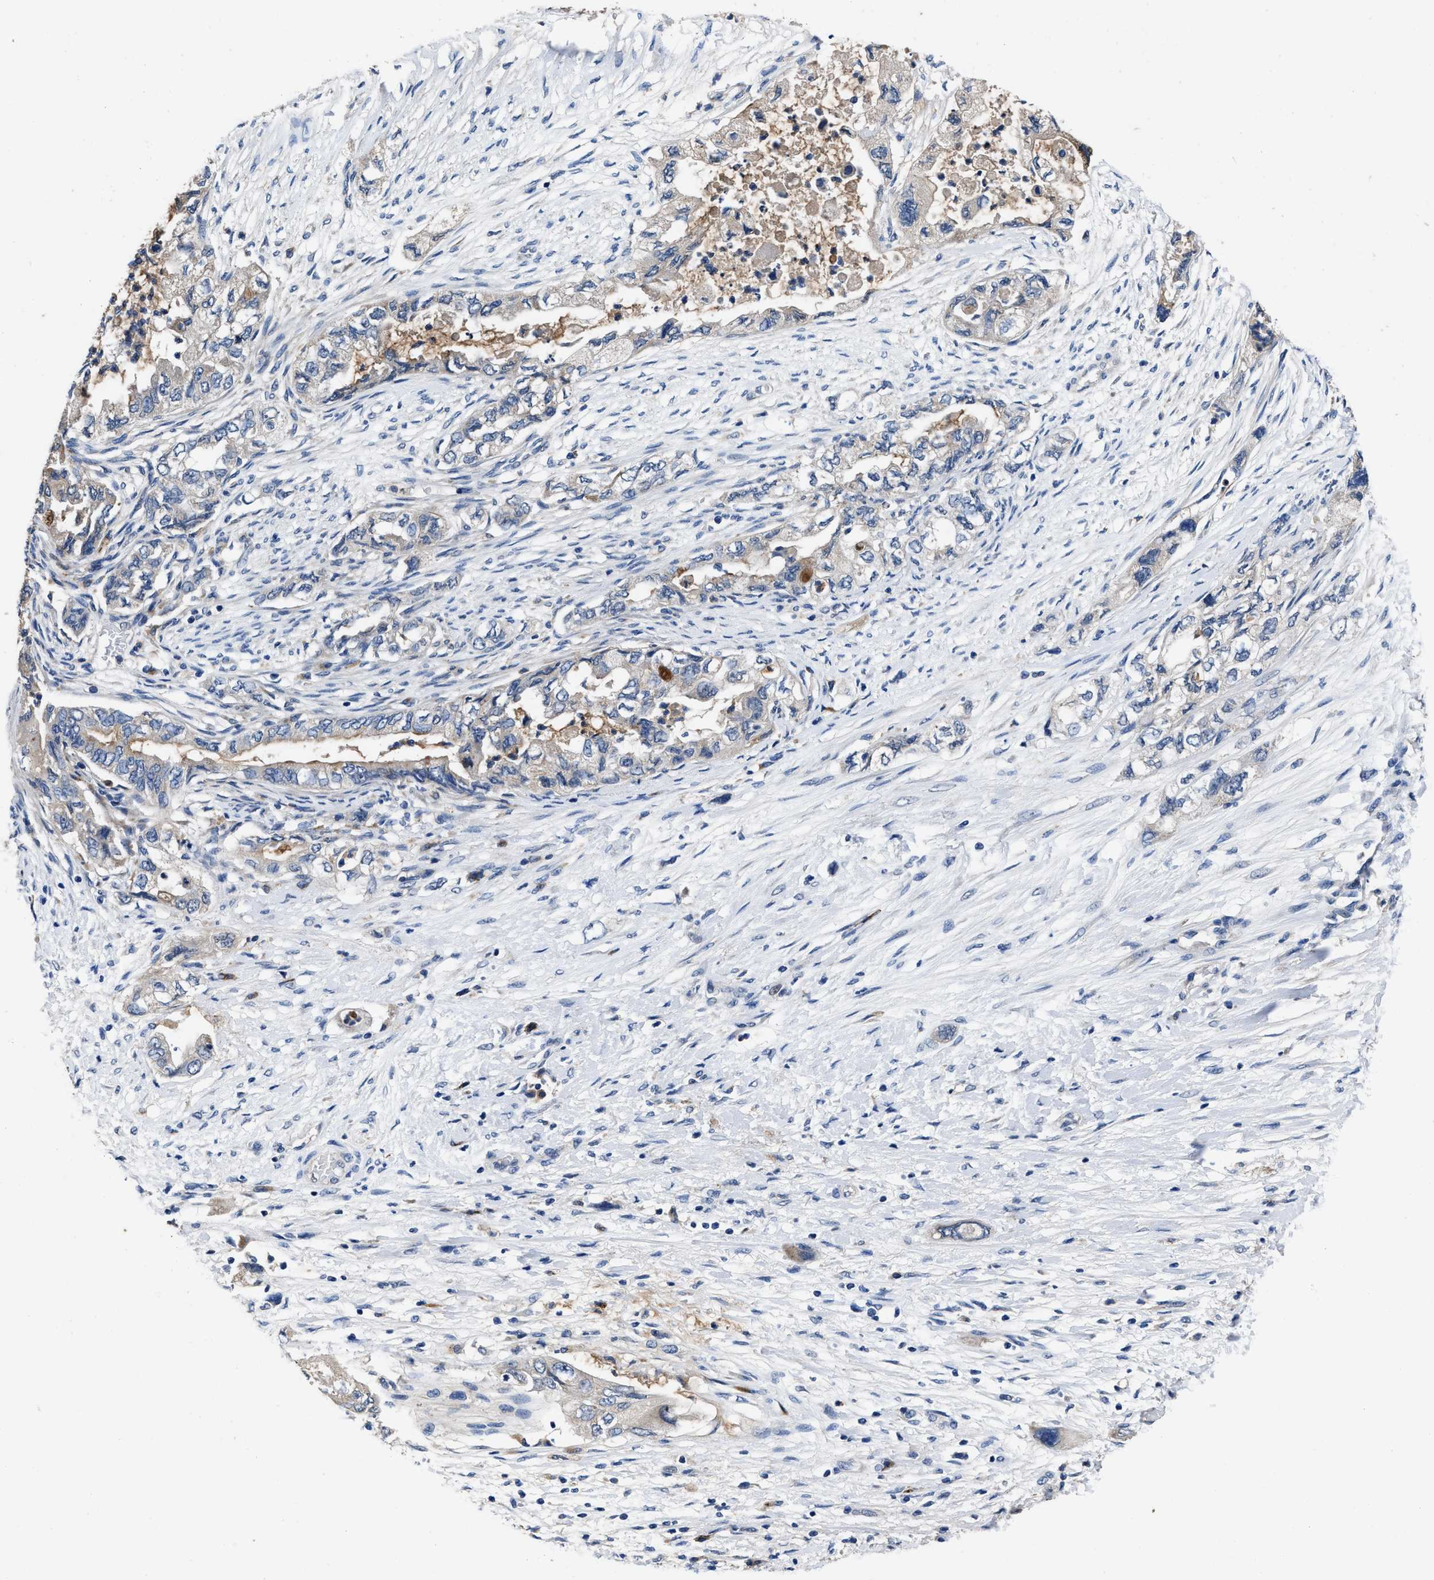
{"staining": {"intensity": "negative", "quantity": "none", "location": "none"}, "tissue": "pancreatic cancer", "cell_type": "Tumor cells", "image_type": "cancer", "snomed": [{"axis": "morphology", "description": "Adenocarcinoma, NOS"}, {"axis": "topography", "description": "Pancreas"}], "caption": "Tumor cells are negative for brown protein staining in pancreatic cancer.", "gene": "UBR4", "patient": {"sex": "female", "age": 73}}